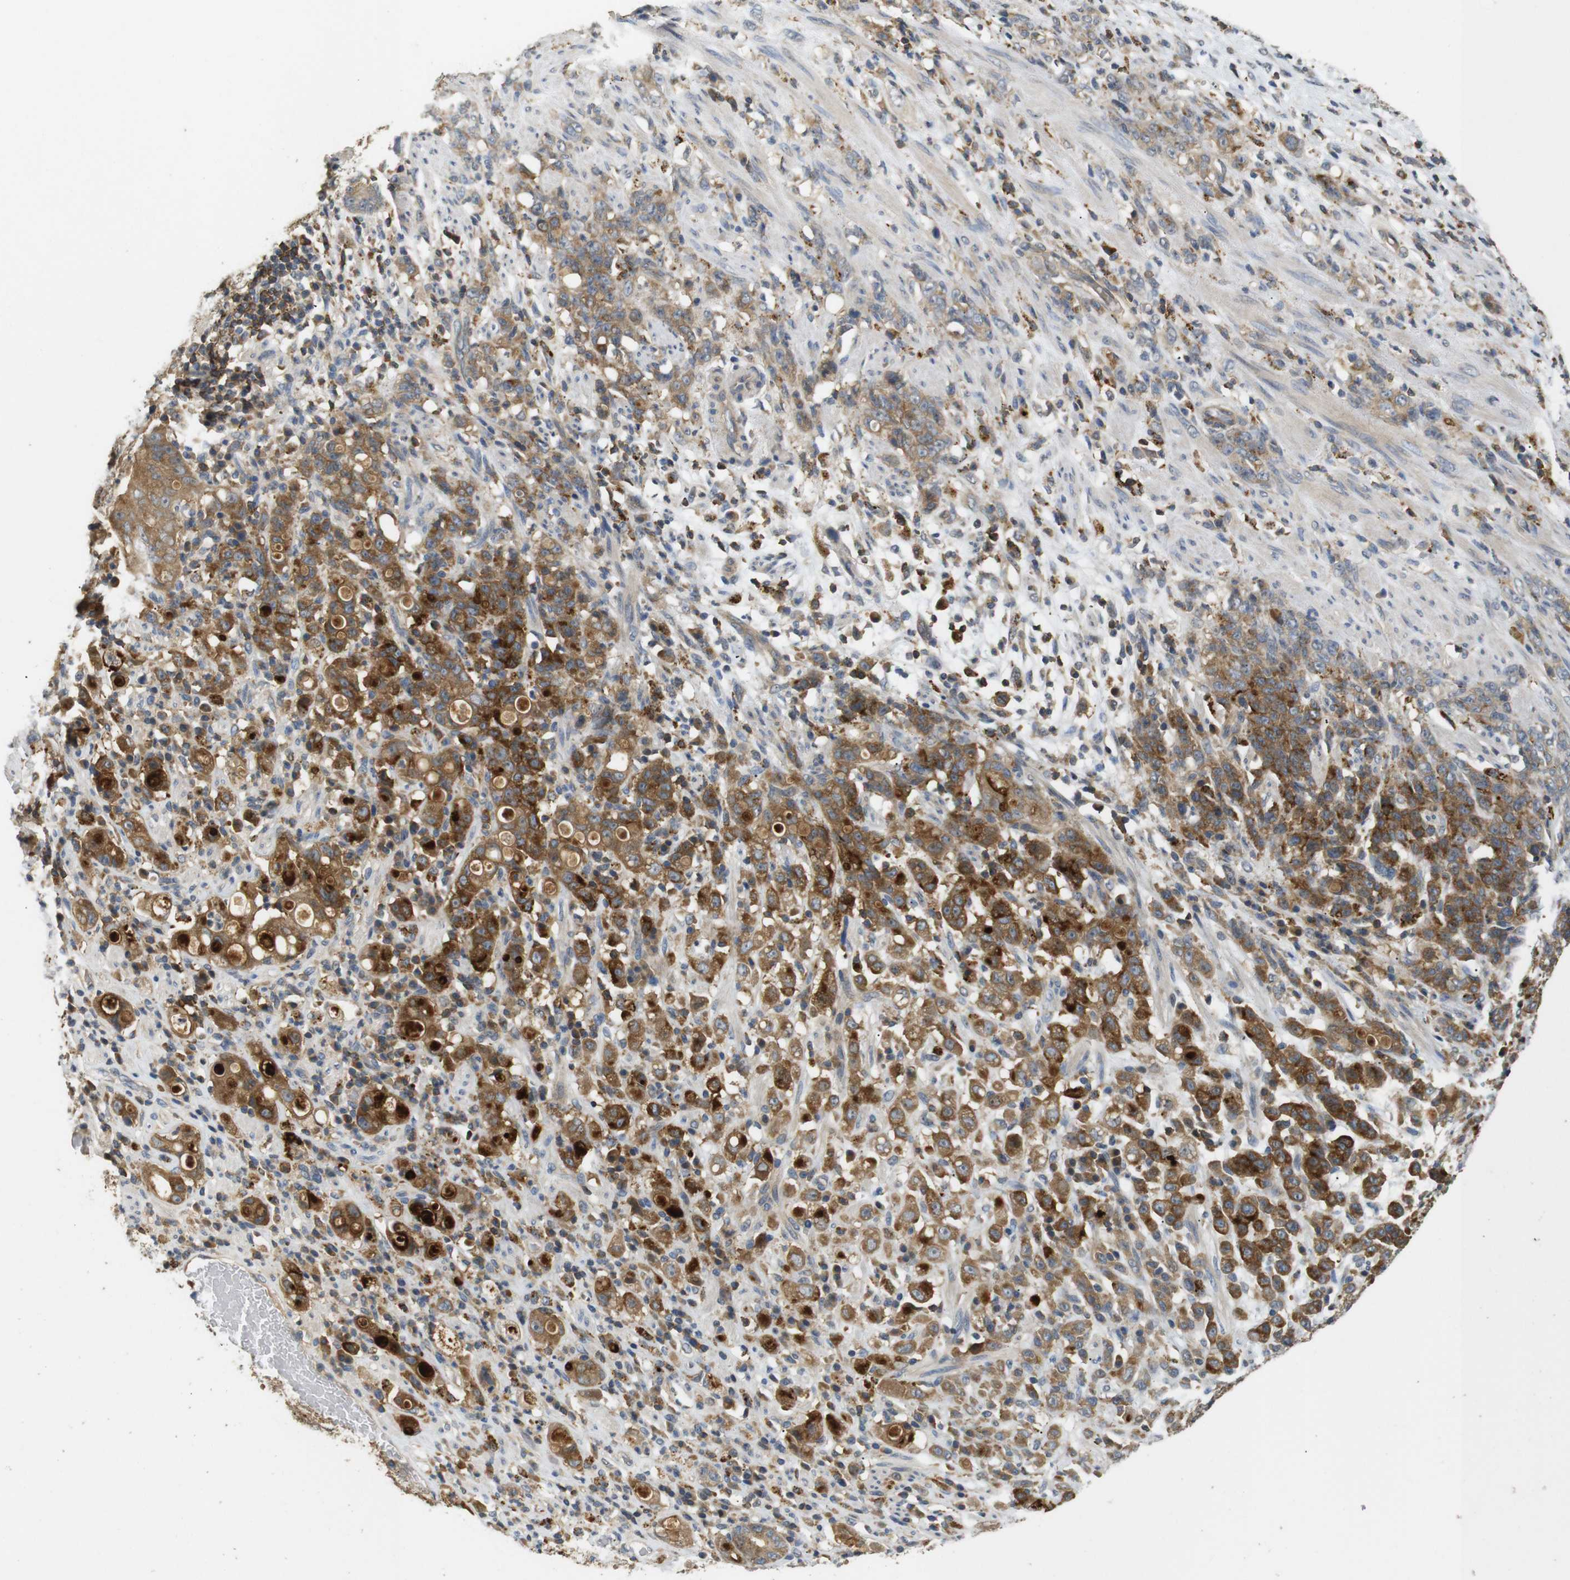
{"staining": {"intensity": "moderate", "quantity": ">75%", "location": "cytoplasmic/membranous"}, "tissue": "stomach cancer", "cell_type": "Tumor cells", "image_type": "cancer", "snomed": [{"axis": "morphology", "description": "Adenocarcinoma, NOS"}, {"axis": "topography", "description": "Stomach, lower"}], "caption": "Stomach cancer stained for a protein (brown) displays moderate cytoplasmic/membranous positive expression in approximately >75% of tumor cells.", "gene": "KSR1", "patient": {"sex": "male", "age": 88}}